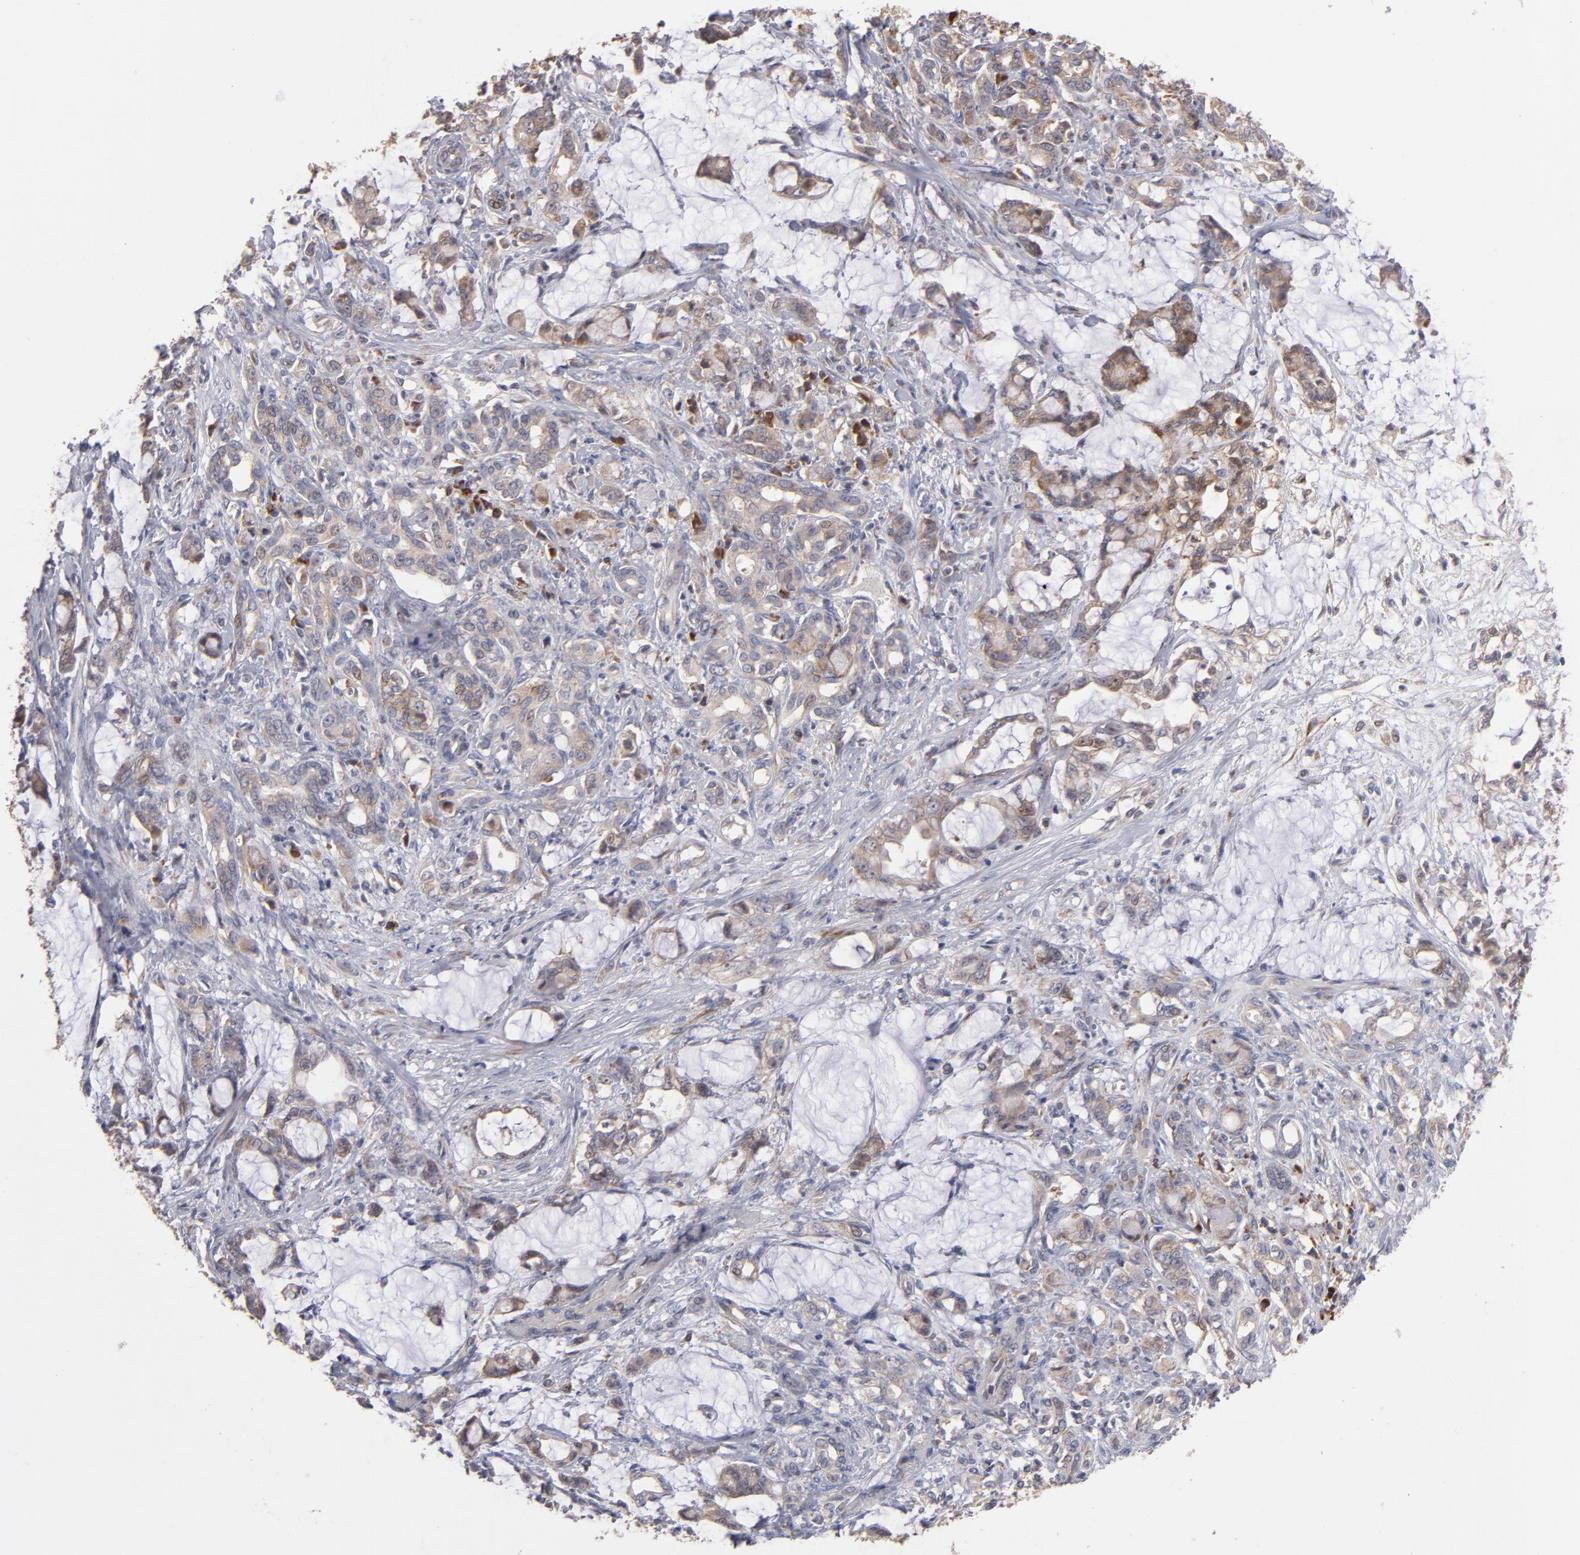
{"staining": {"intensity": "weak", "quantity": ">75%", "location": "cytoplasmic/membranous"}, "tissue": "pancreatic cancer", "cell_type": "Tumor cells", "image_type": "cancer", "snomed": [{"axis": "morphology", "description": "Adenocarcinoma, NOS"}, {"axis": "topography", "description": "Pancreas"}], "caption": "The photomicrograph shows immunohistochemical staining of pancreatic cancer. There is weak cytoplasmic/membranous positivity is seen in approximately >75% of tumor cells. Using DAB (3,3'-diaminobenzidine) (brown) and hematoxylin (blue) stains, captured at high magnification using brightfield microscopy.", "gene": "SND1", "patient": {"sex": "female", "age": 73}}